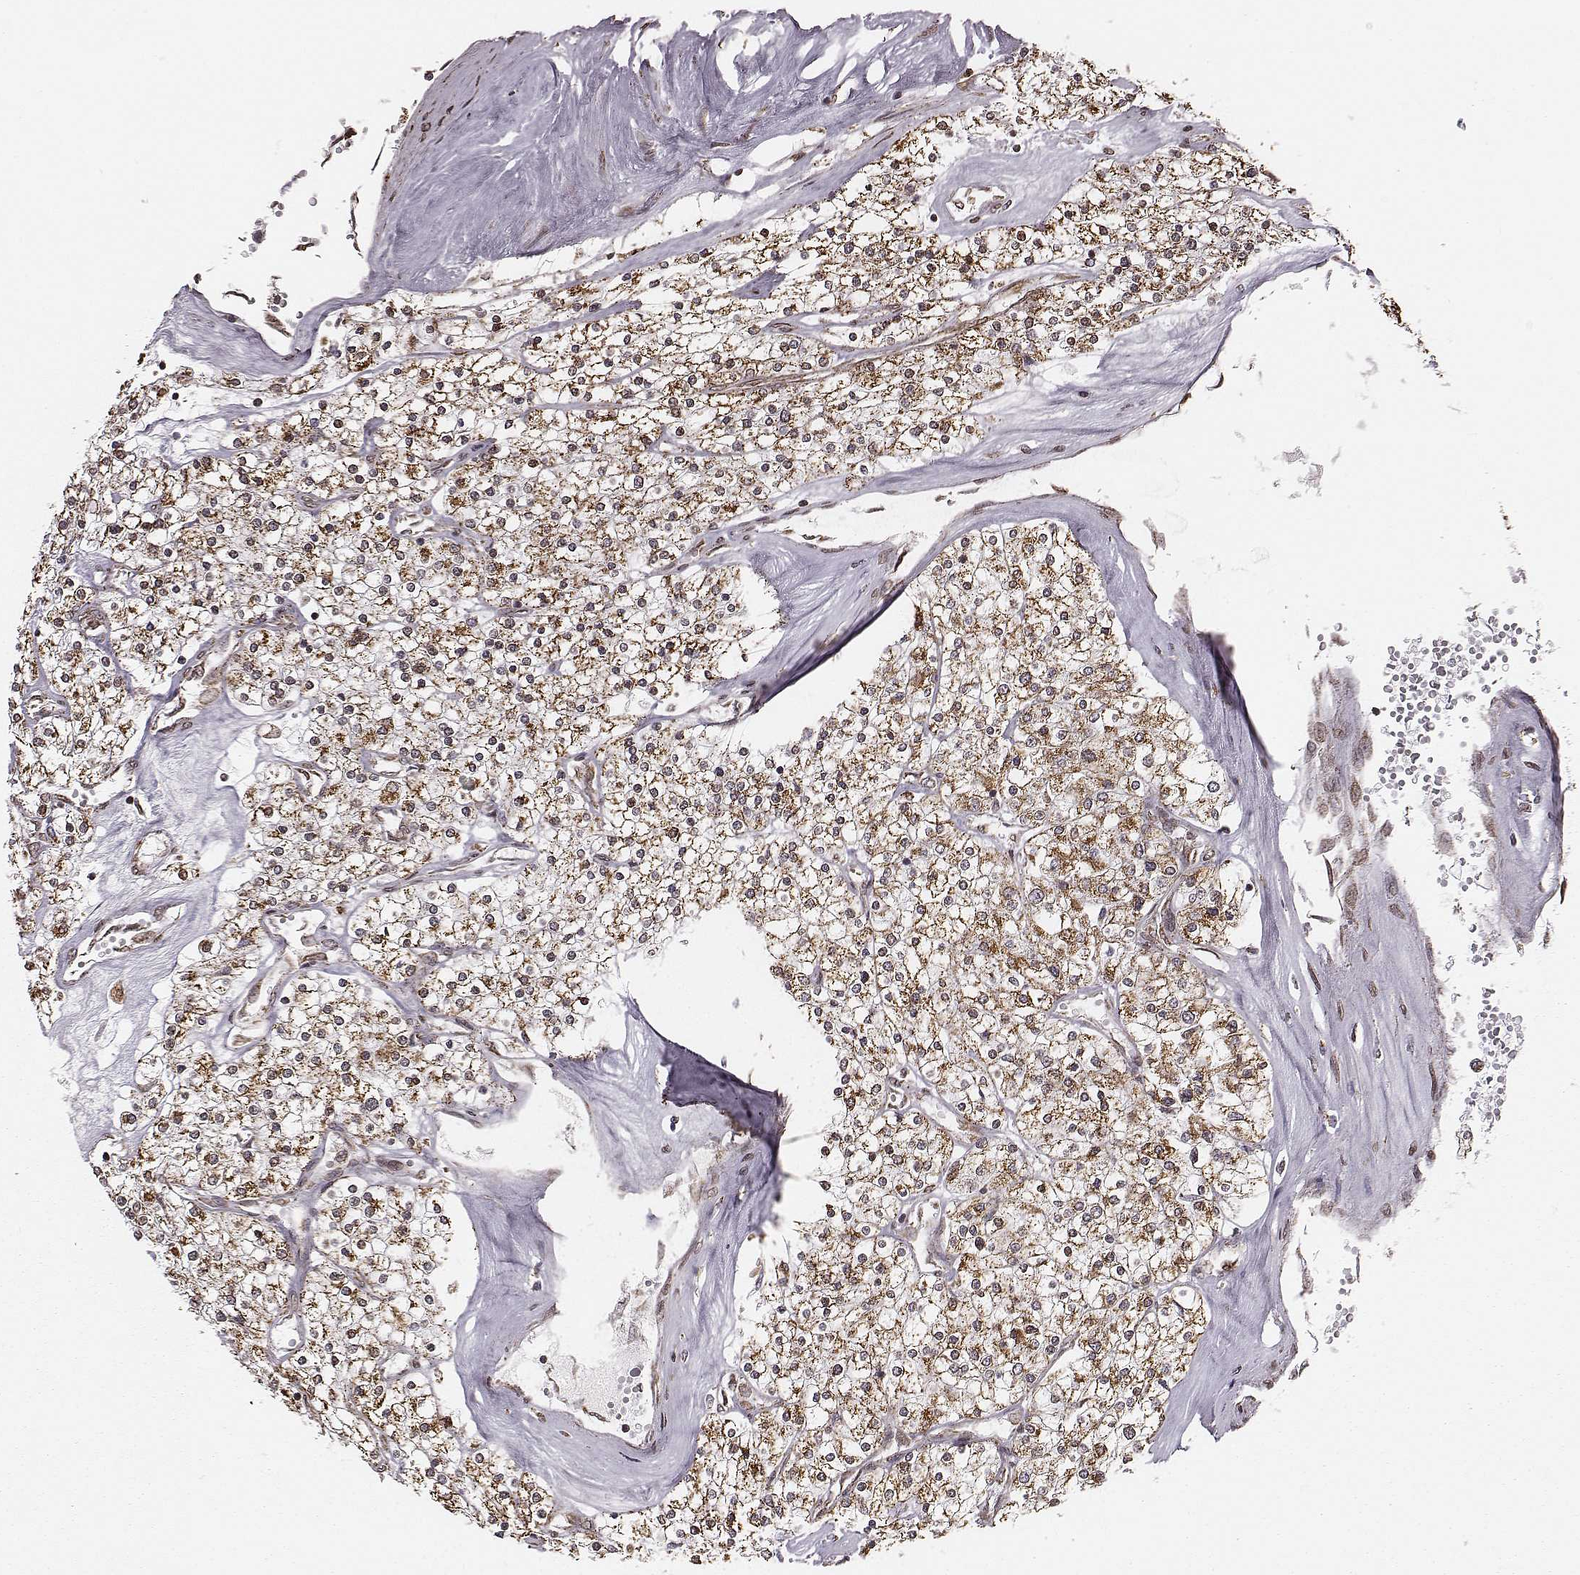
{"staining": {"intensity": "moderate", "quantity": ">75%", "location": "cytoplasmic/membranous"}, "tissue": "renal cancer", "cell_type": "Tumor cells", "image_type": "cancer", "snomed": [{"axis": "morphology", "description": "Adenocarcinoma, NOS"}, {"axis": "topography", "description": "Kidney"}], "caption": "This image demonstrates immunohistochemistry staining of renal cancer, with medium moderate cytoplasmic/membranous expression in approximately >75% of tumor cells.", "gene": "ACOT2", "patient": {"sex": "male", "age": 80}}